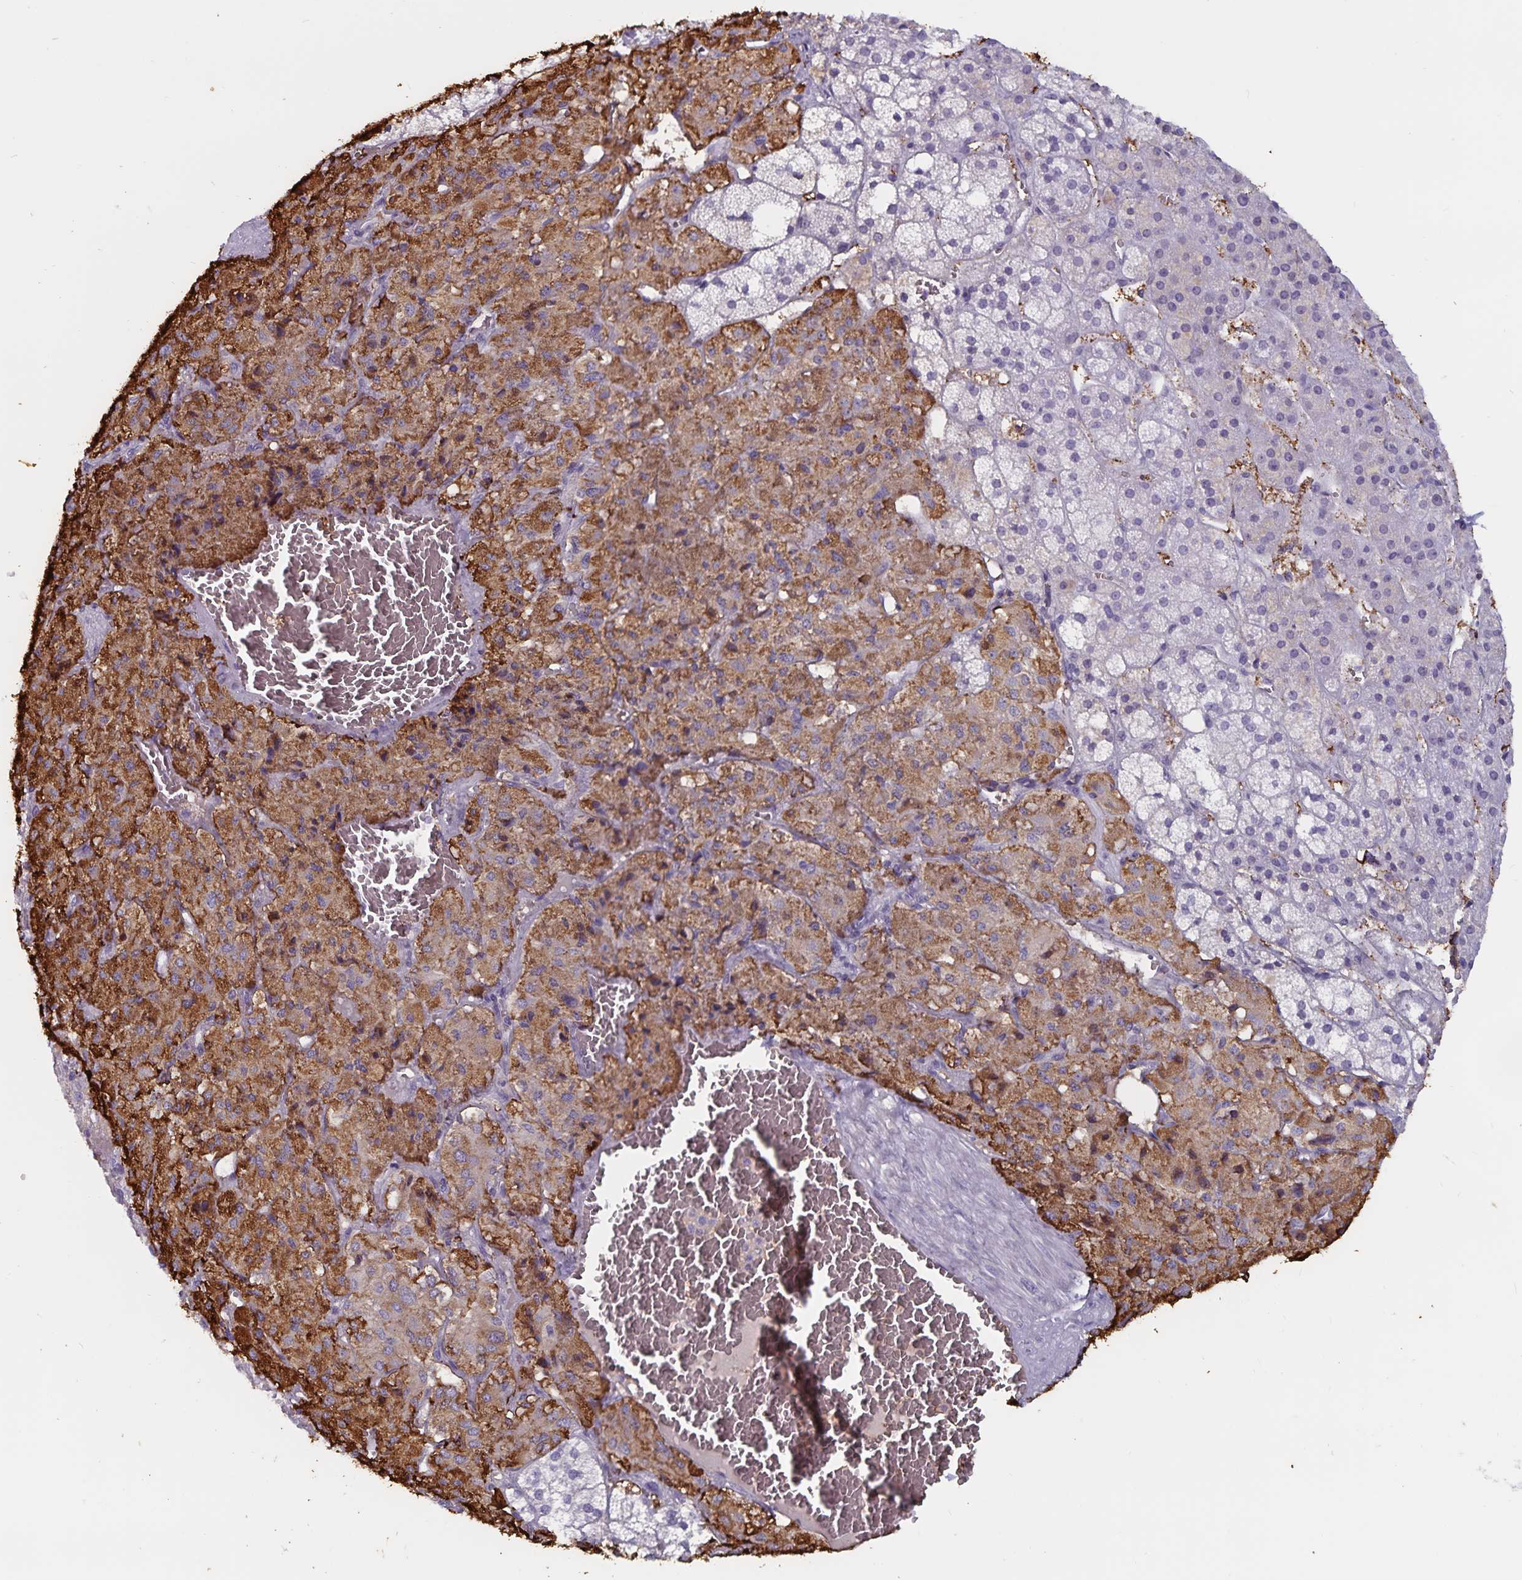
{"staining": {"intensity": "moderate", "quantity": "25%-75%", "location": "cytoplasmic/membranous"}, "tissue": "adrenal gland", "cell_type": "Glandular cells", "image_type": "normal", "snomed": [{"axis": "morphology", "description": "Normal tissue, NOS"}, {"axis": "topography", "description": "Adrenal gland"}], "caption": "Immunohistochemical staining of normal human adrenal gland displays moderate cytoplasmic/membranous protein staining in approximately 25%-75% of glandular cells. Using DAB (3,3'-diaminobenzidine) (brown) and hematoxylin (blue) stains, captured at high magnification using brightfield microscopy.", "gene": "GPR137", "patient": {"sex": "male", "age": 53}}